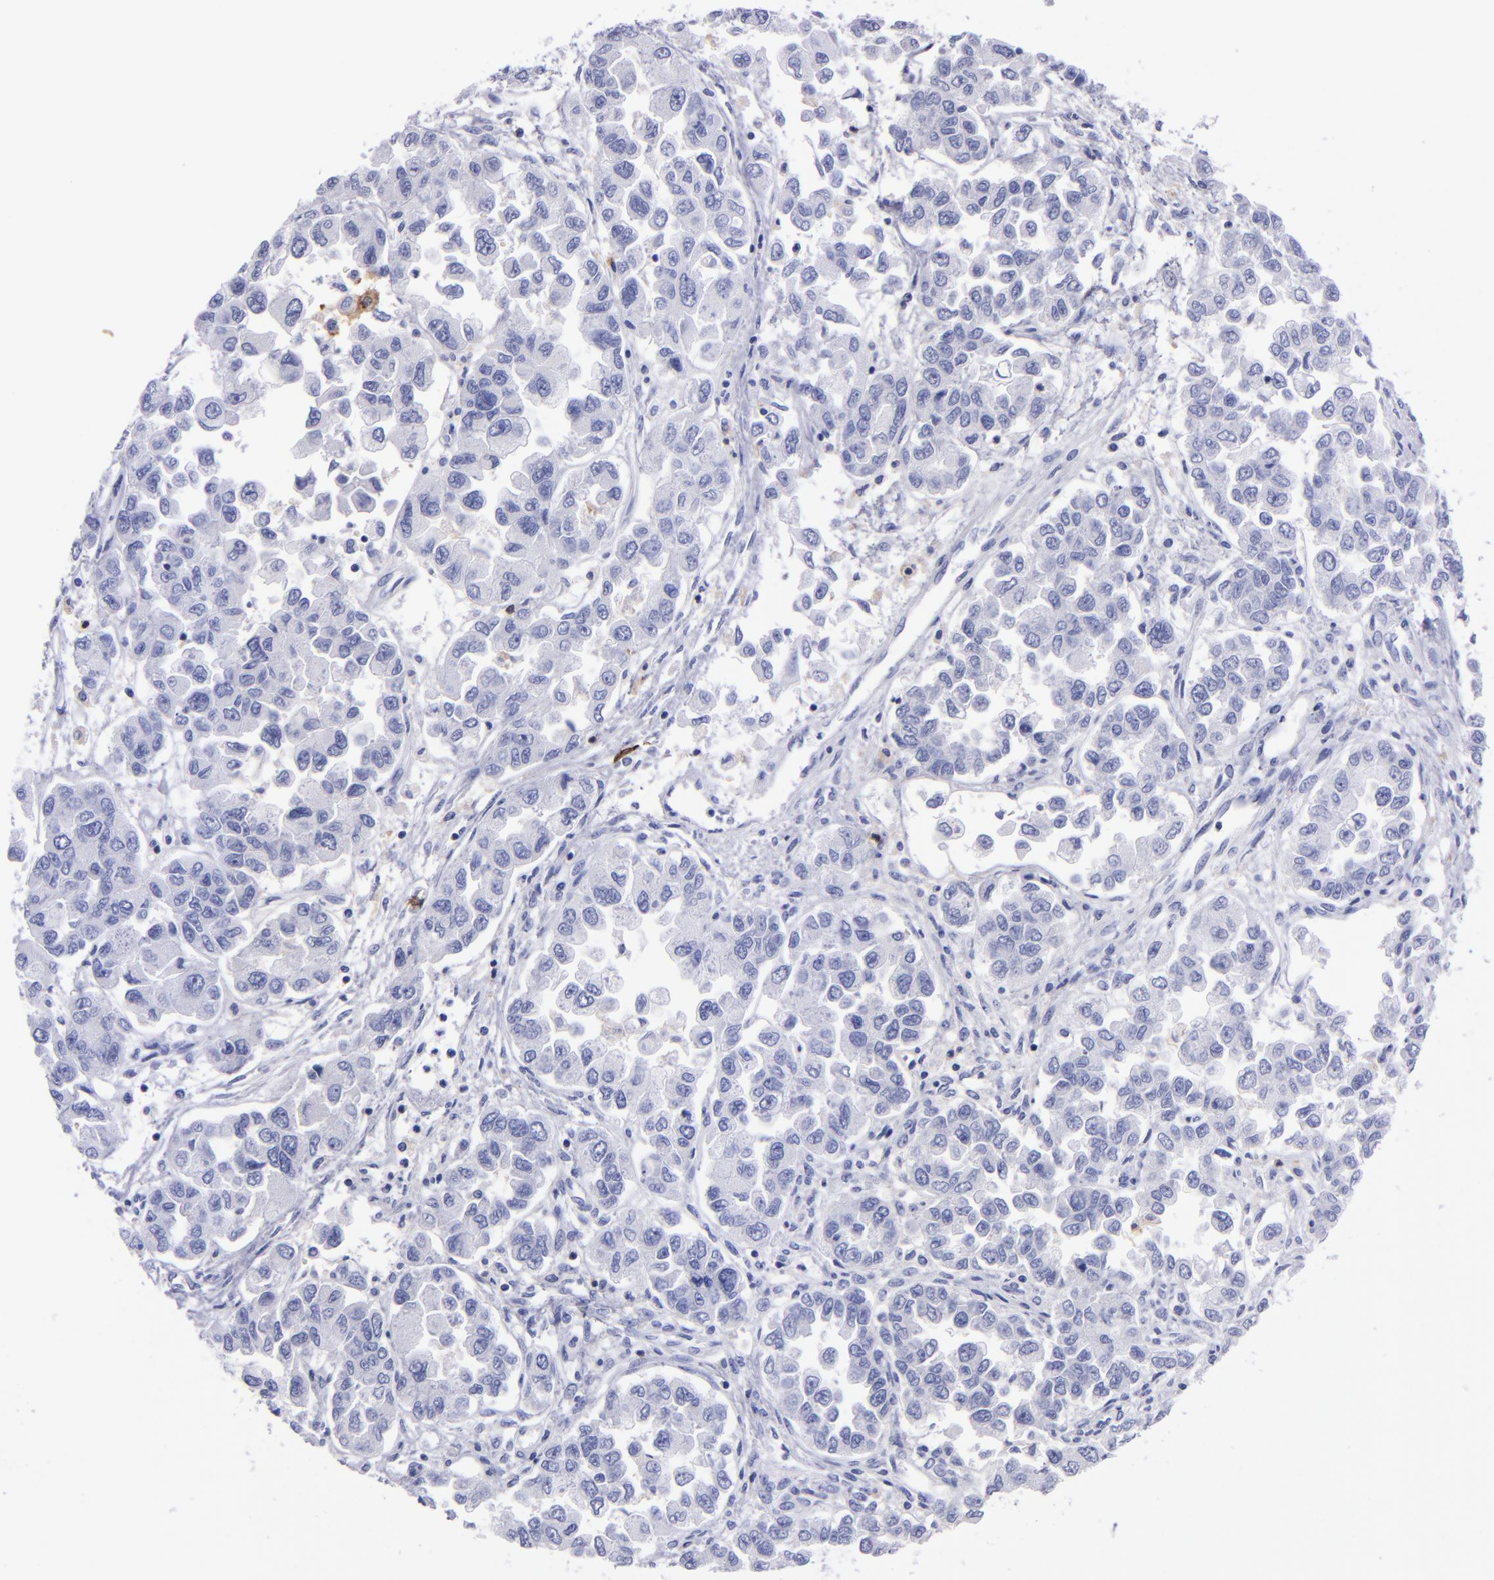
{"staining": {"intensity": "negative", "quantity": "none", "location": "none"}, "tissue": "ovarian cancer", "cell_type": "Tumor cells", "image_type": "cancer", "snomed": [{"axis": "morphology", "description": "Cystadenocarcinoma, serous, NOS"}, {"axis": "topography", "description": "Ovary"}], "caption": "Tumor cells are negative for brown protein staining in ovarian cancer.", "gene": "CD38", "patient": {"sex": "female", "age": 84}}